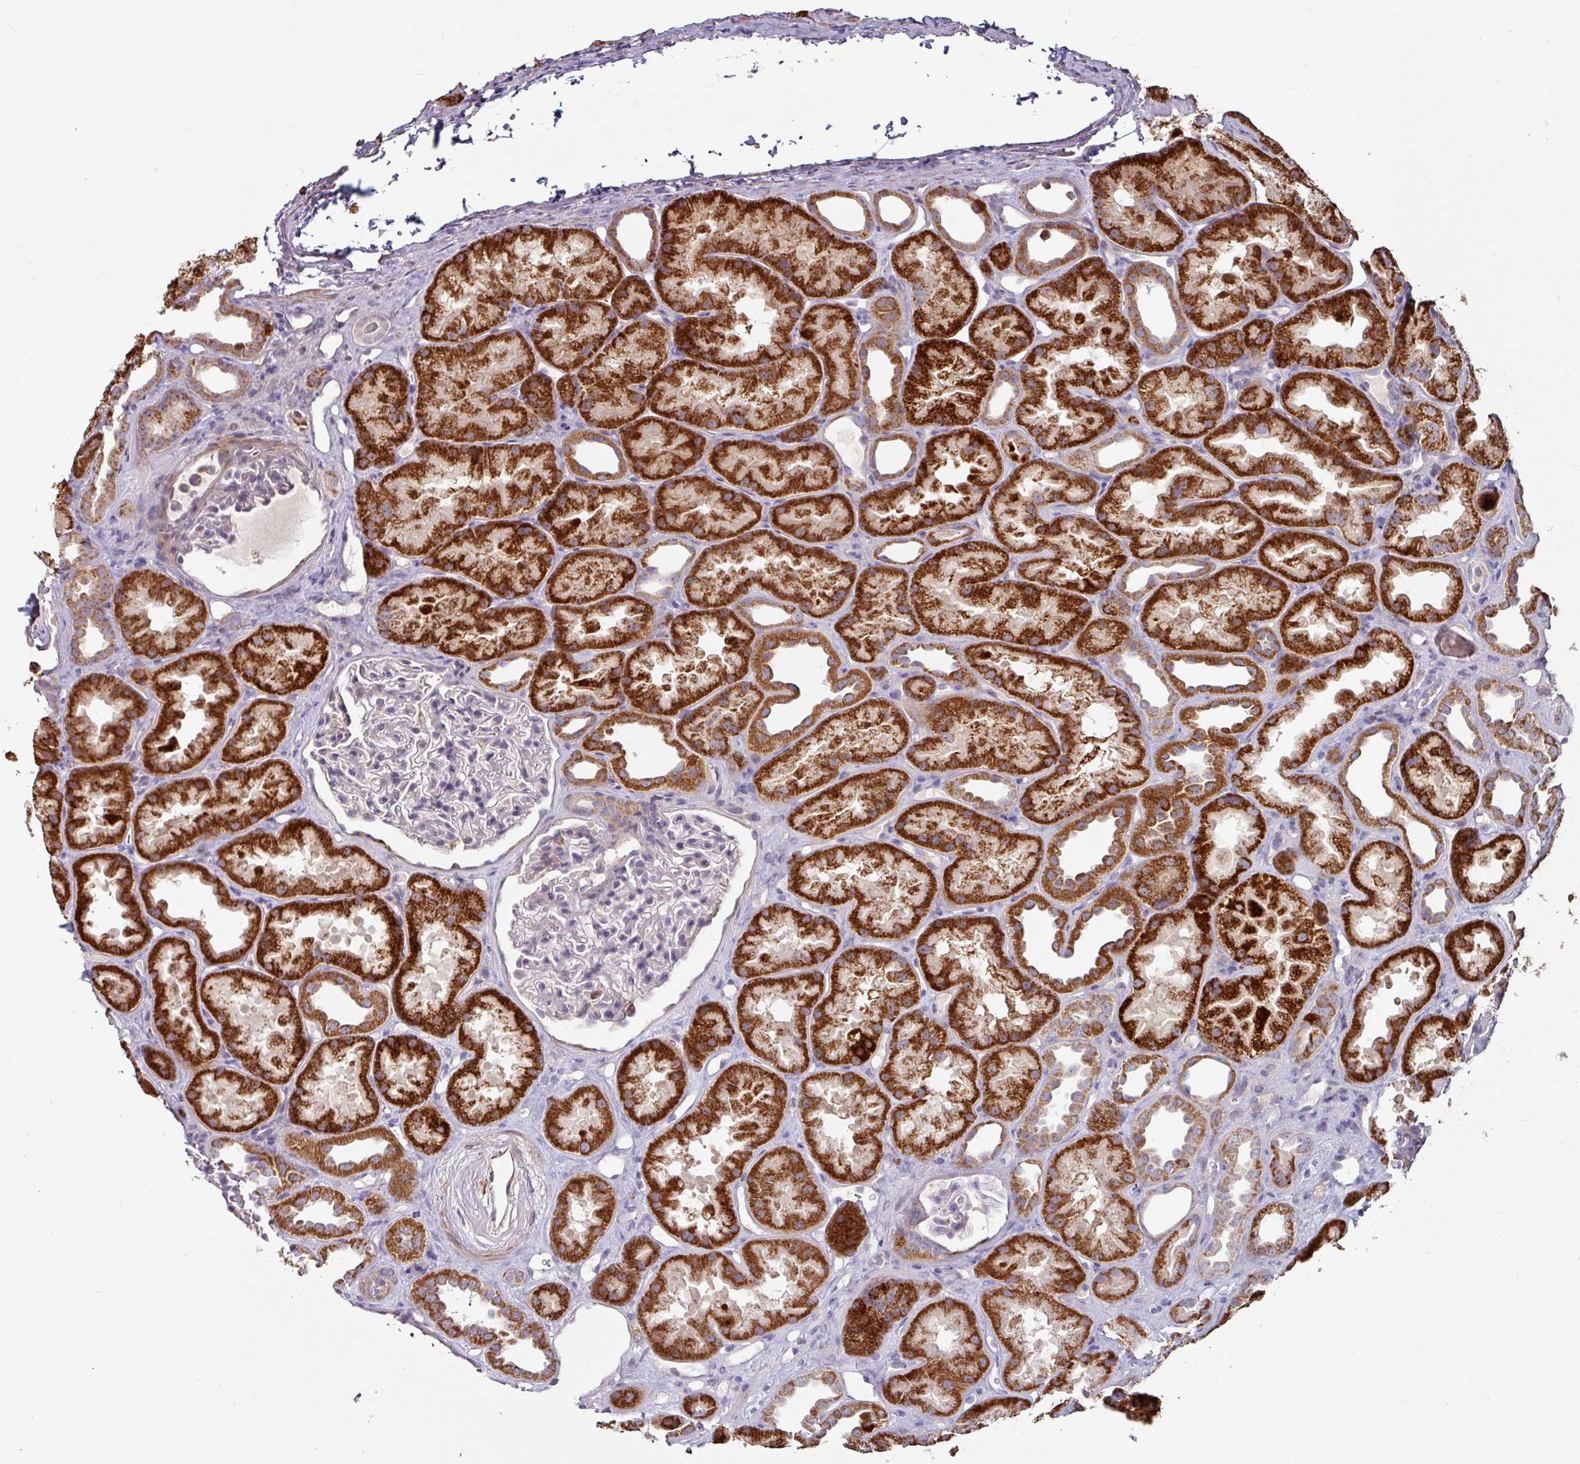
{"staining": {"intensity": "negative", "quantity": "none", "location": "none"}, "tissue": "kidney", "cell_type": "Cells in glomeruli", "image_type": "normal", "snomed": [{"axis": "morphology", "description": "Normal tissue, NOS"}, {"axis": "topography", "description": "Kidney"}], "caption": "High power microscopy histopathology image of an IHC photomicrograph of unremarkable kidney, revealing no significant staining in cells in glomeruli. (DAB (3,3'-diaminobenzidine) immunohistochemistry (IHC) with hematoxylin counter stain).", "gene": "OR2D3", "patient": {"sex": "male", "age": 61}}